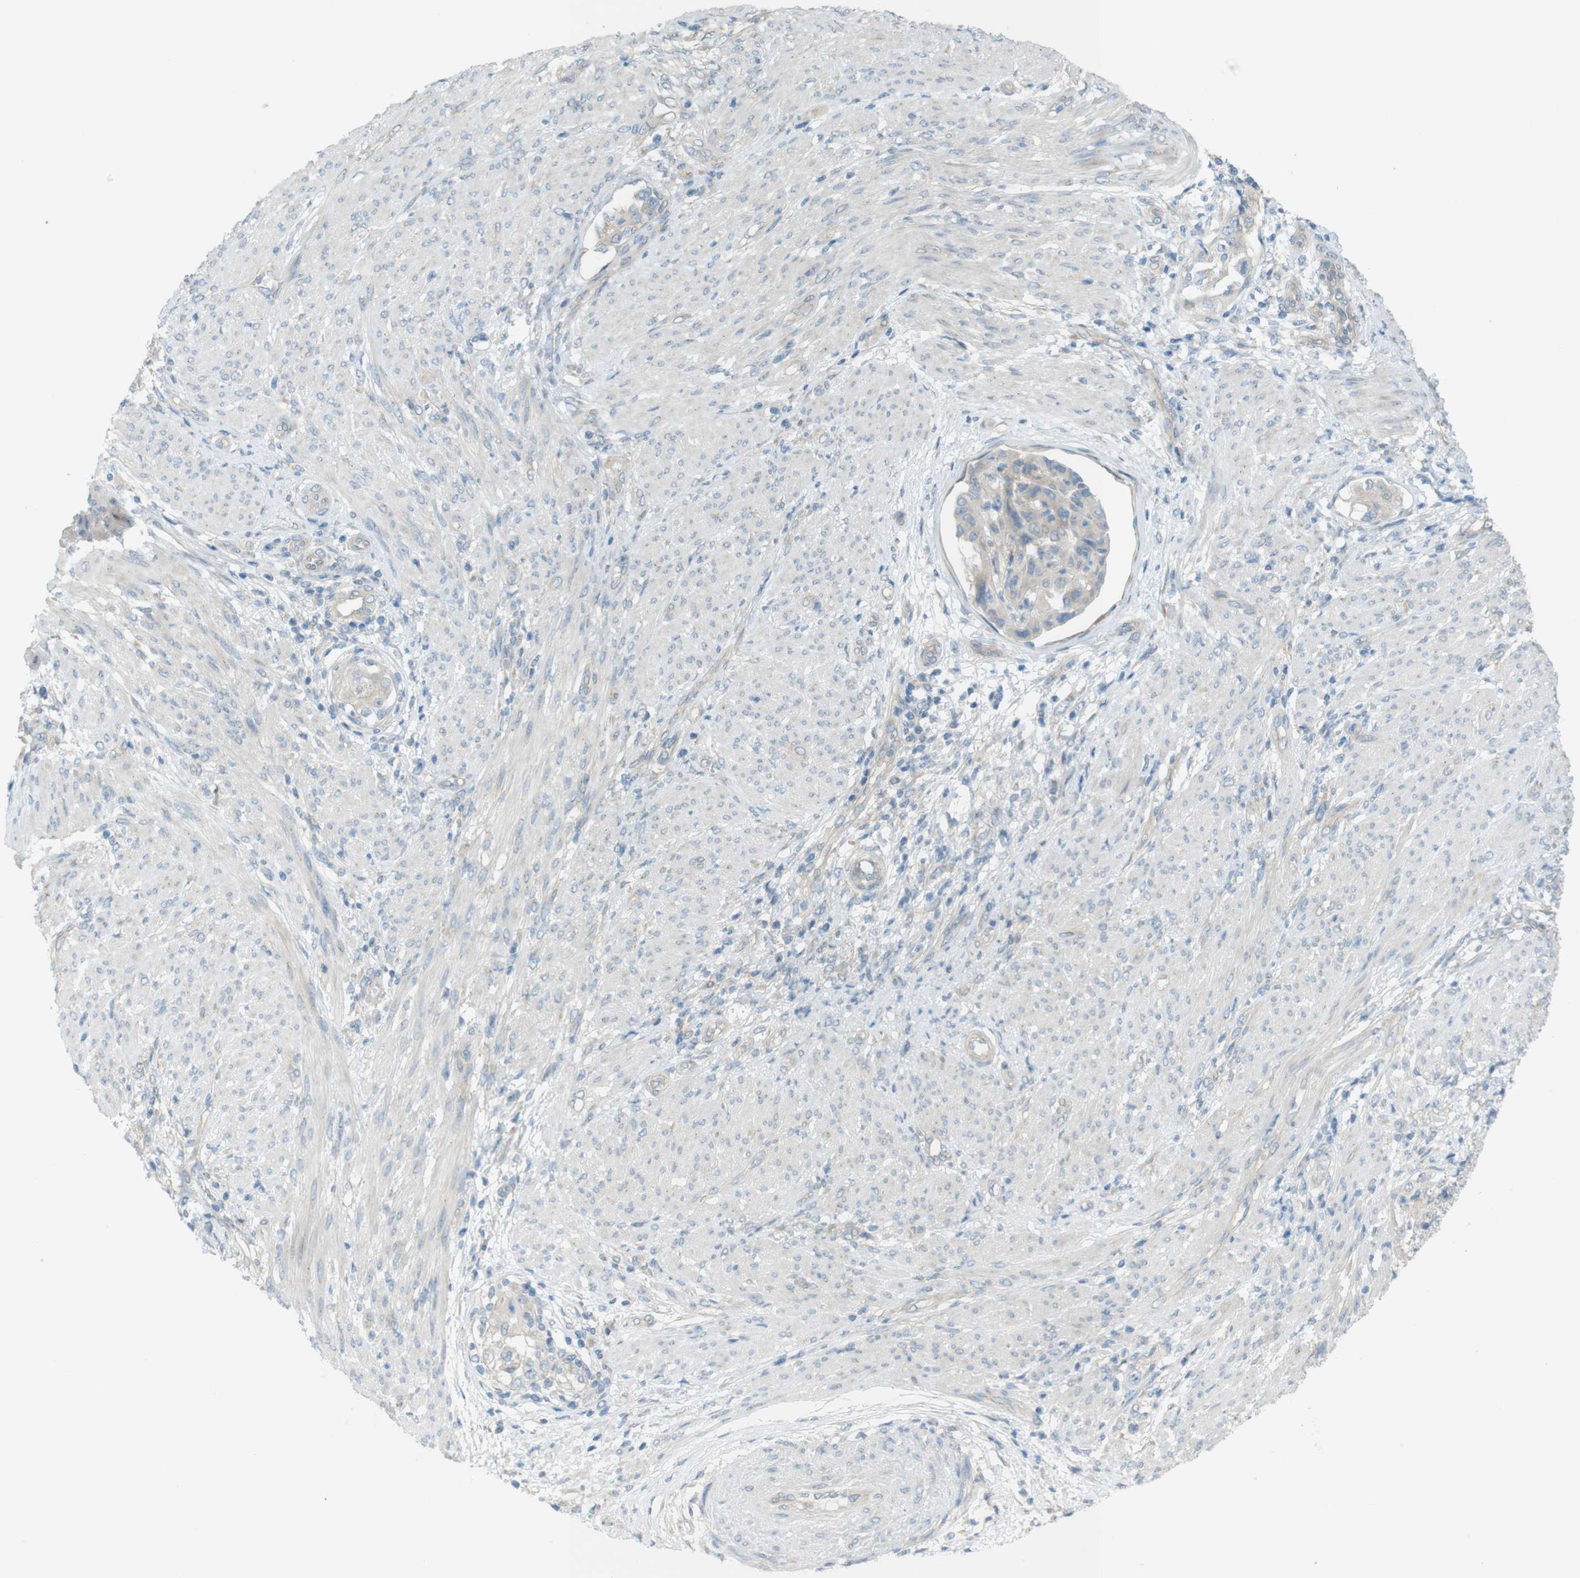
{"staining": {"intensity": "negative", "quantity": "none", "location": "none"}, "tissue": "endometrial cancer", "cell_type": "Tumor cells", "image_type": "cancer", "snomed": [{"axis": "morphology", "description": "Adenocarcinoma, NOS"}, {"axis": "topography", "description": "Endometrium"}], "caption": "The micrograph displays no staining of tumor cells in endometrial cancer. (DAB (3,3'-diaminobenzidine) immunohistochemistry visualized using brightfield microscopy, high magnification).", "gene": "TMEM41B", "patient": {"sex": "female", "age": 85}}